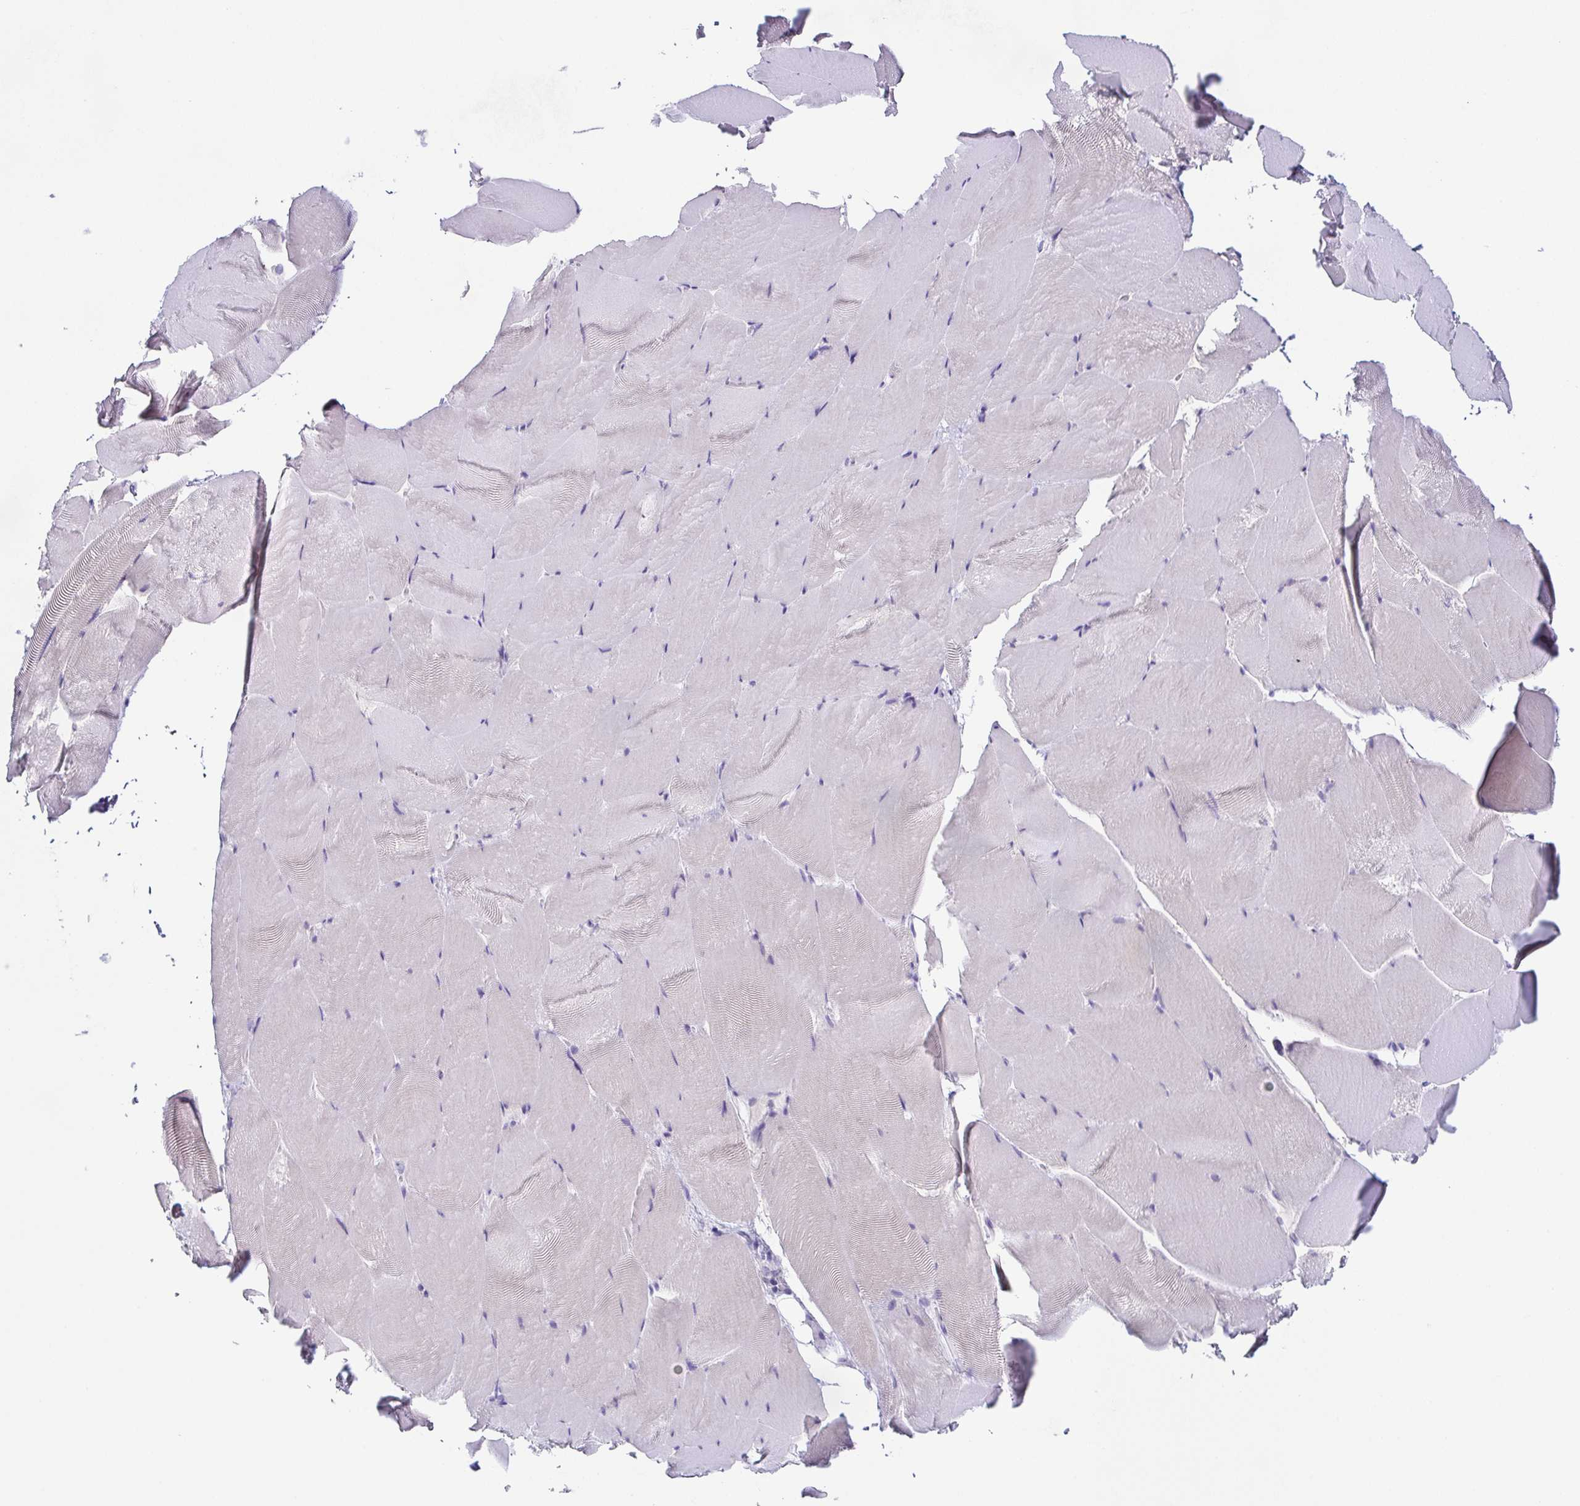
{"staining": {"intensity": "negative", "quantity": "none", "location": "none"}, "tissue": "skeletal muscle", "cell_type": "Myocytes", "image_type": "normal", "snomed": [{"axis": "morphology", "description": "Normal tissue, NOS"}, {"axis": "topography", "description": "Skeletal muscle"}], "caption": "Skeletal muscle stained for a protein using immunohistochemistry demonstrates no staining myocytes.", "gene": "TP73", "patient": {"sex": "female", "age": 64}}